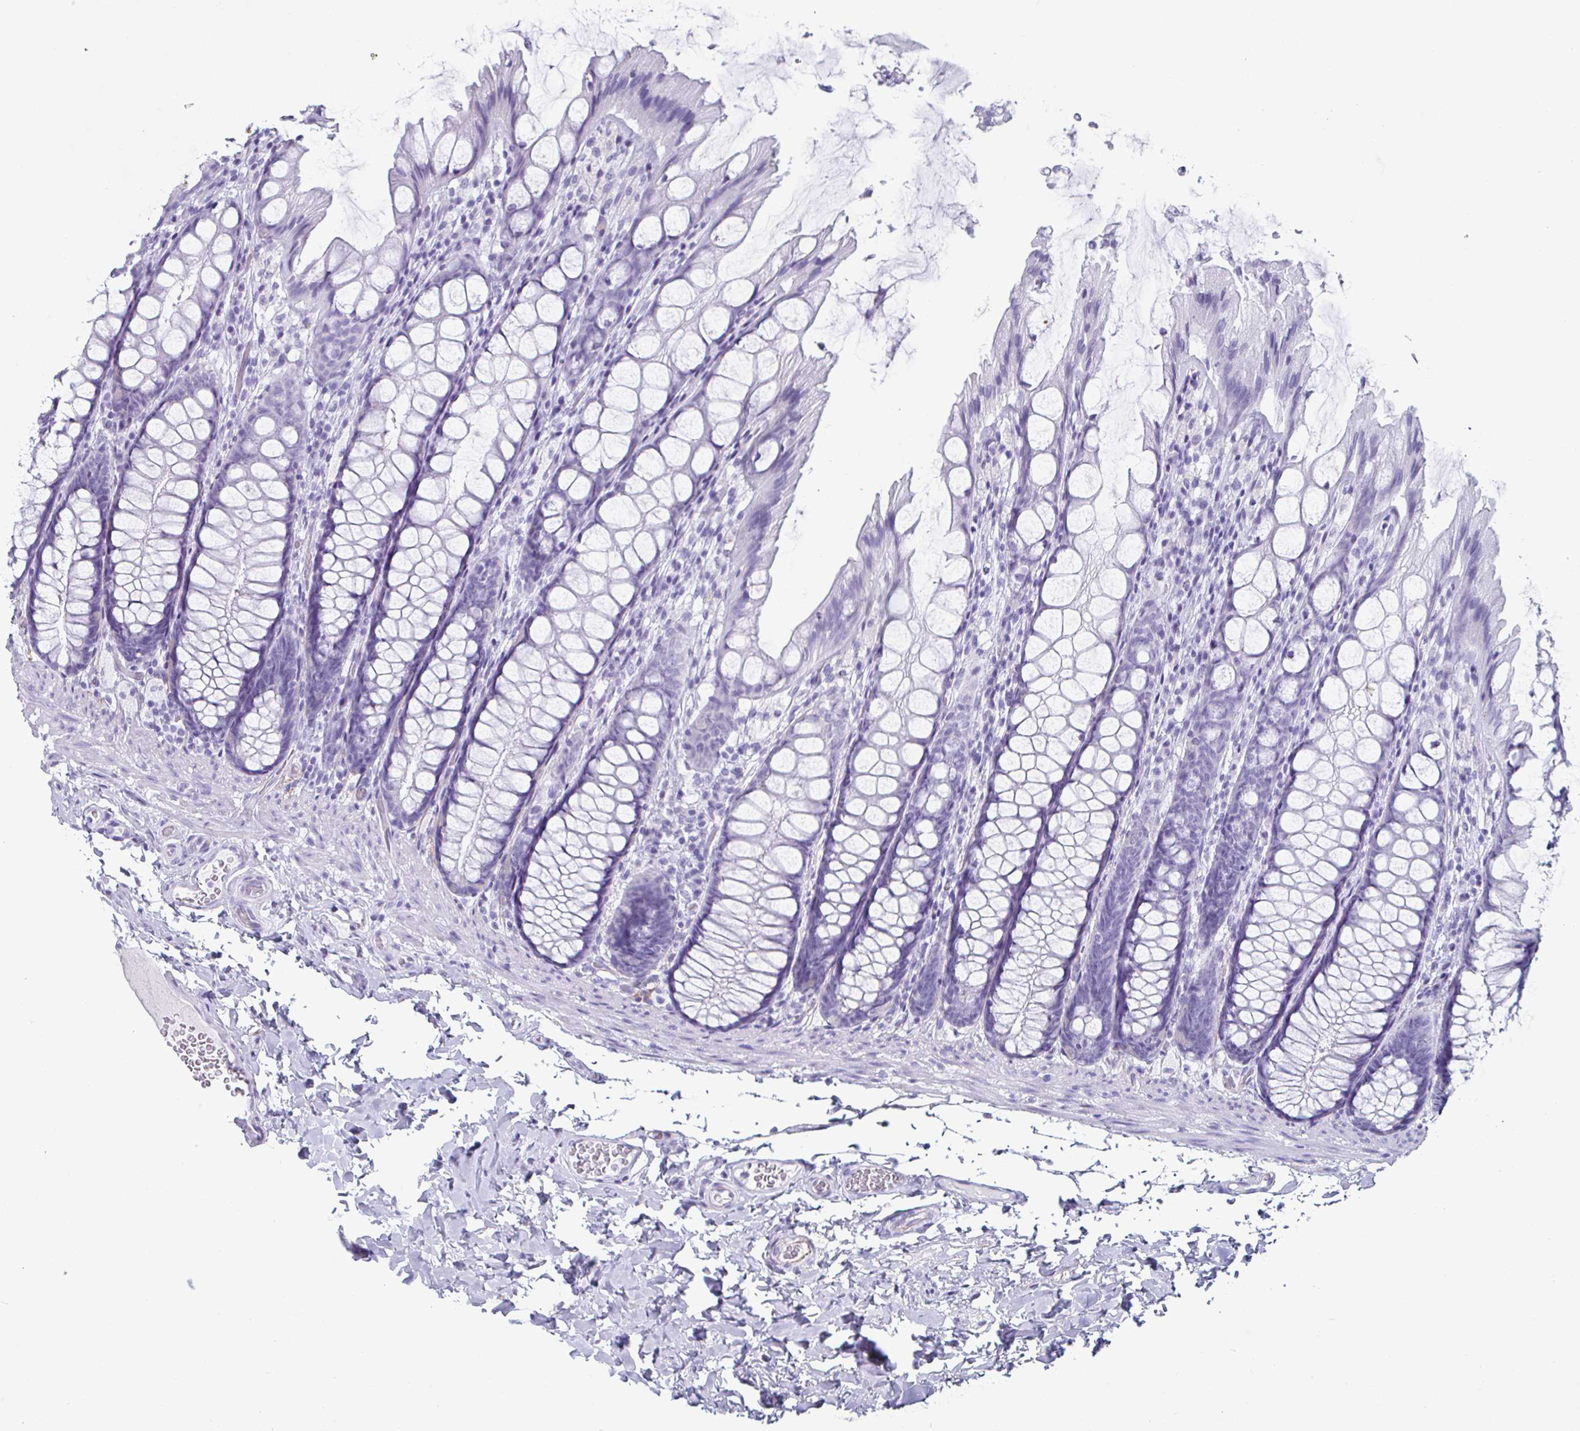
{"staining": {"intensity": "negative", "quantity": "none", "location": "none"}, "tissue": "colon", "cell_type": "Endothelial cells", "image_type": "normal", "snomed": [{"axis": "morphology", "description": "Normal tissue, NOS"}, {"axis": "topography", "description": "Colon"}], "caption": "The photomicrograph displays no significant staining in endothelial cells of colon.", "gene": "CREG2", "patient": {"sex": "male", "age": 47}}